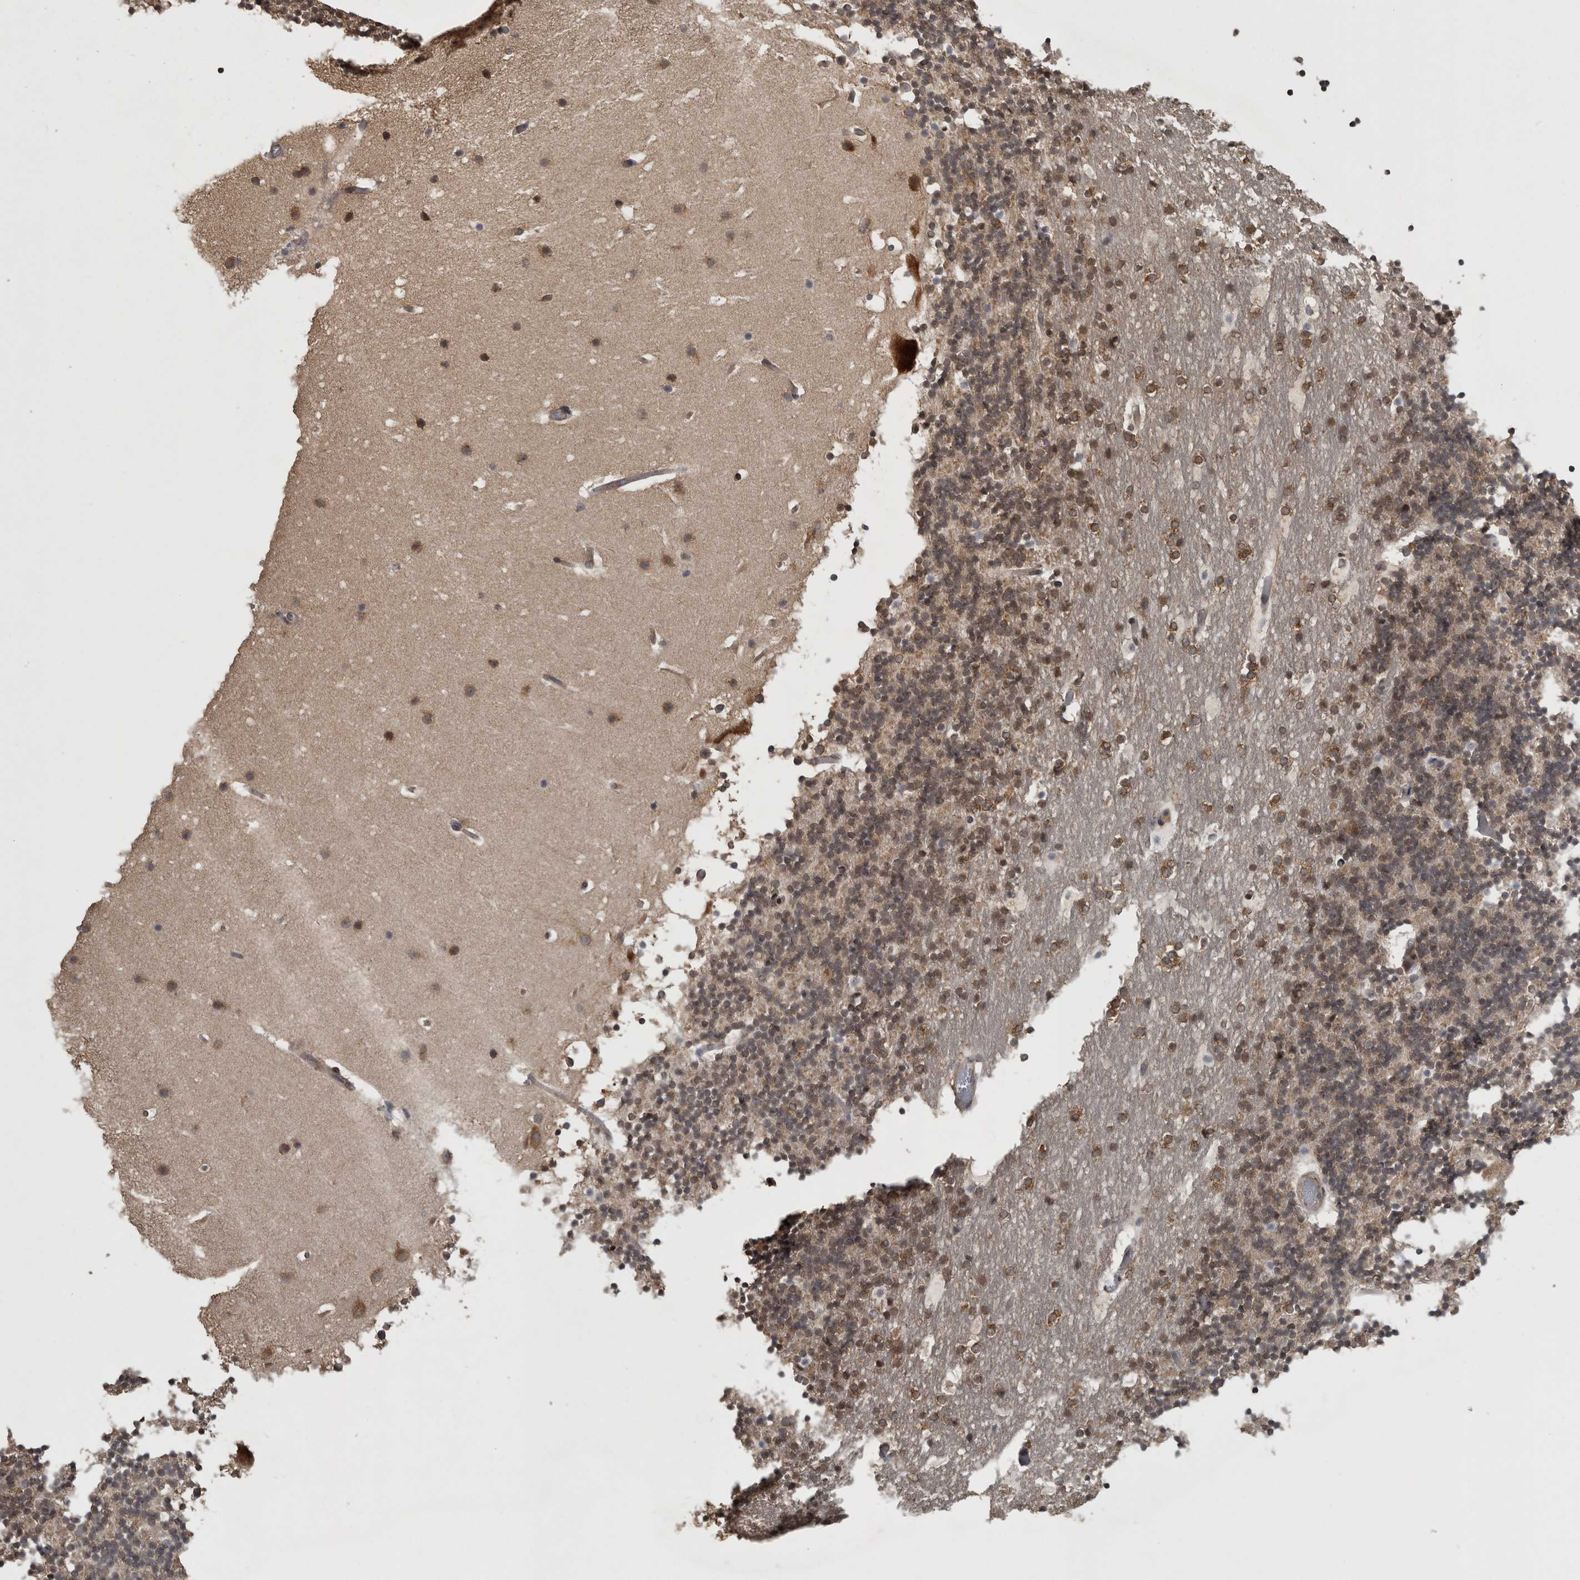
{"staining": {"intensity": "weak", "quantity": "25%-75%", "location": "cytoplasmic/membranous"}, "tissue": "cerebellum", "cell_type": "Cells in granular layer", "image_type": "normal", "snomed": [{"axis": "morphology", "description": "Normal tissue, NOS"}, {"axis": "topography", "description": "Cerebellum"}], "caption": "DAB immunohistochemical staining of normal human cerebellum displays weak cytoplasmic/membranous protein staining in about 25%-75% of cells in granular layer.", "gene": "ATXN2", "patient": {"sex": "male", "age": 57}}